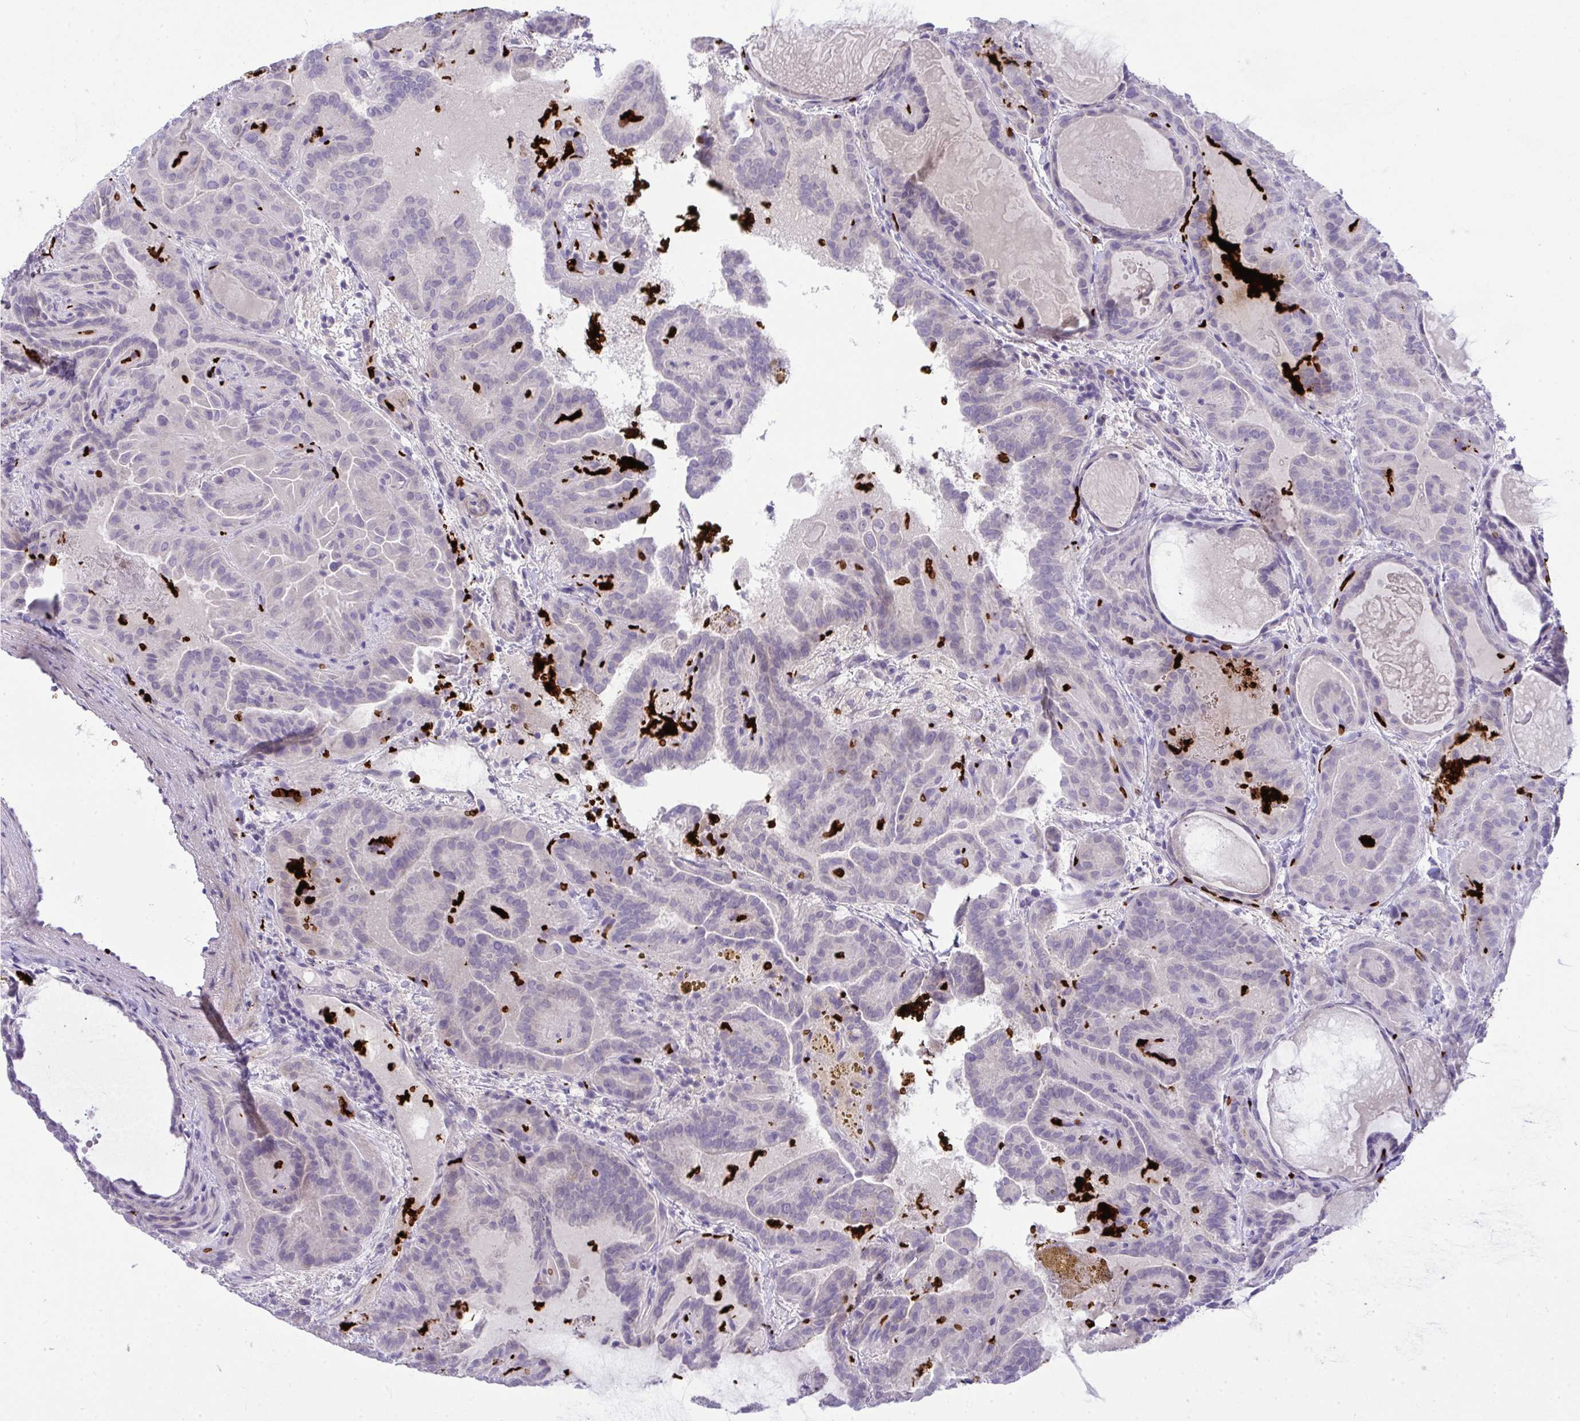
{"staining": {"intensity": "negative", "quantity": "none", "location": "none"}, "tissue": "thyroid cancer", "cell_type": "Tumor cells", "image_type": "cancer", "snomed": [{"axis": "morphology", "description": "Papillary adenocarcinoma, NOS"}, {"axis": "topography", "description": "Thyroid gland"}], "caption": "IHC photomicrograph of human thyroid cancer stained for a protein (brown), which shows no positivity in tumor cells.", "gene": "SPTB", "patient": {"sex": "female", "age": 46}}